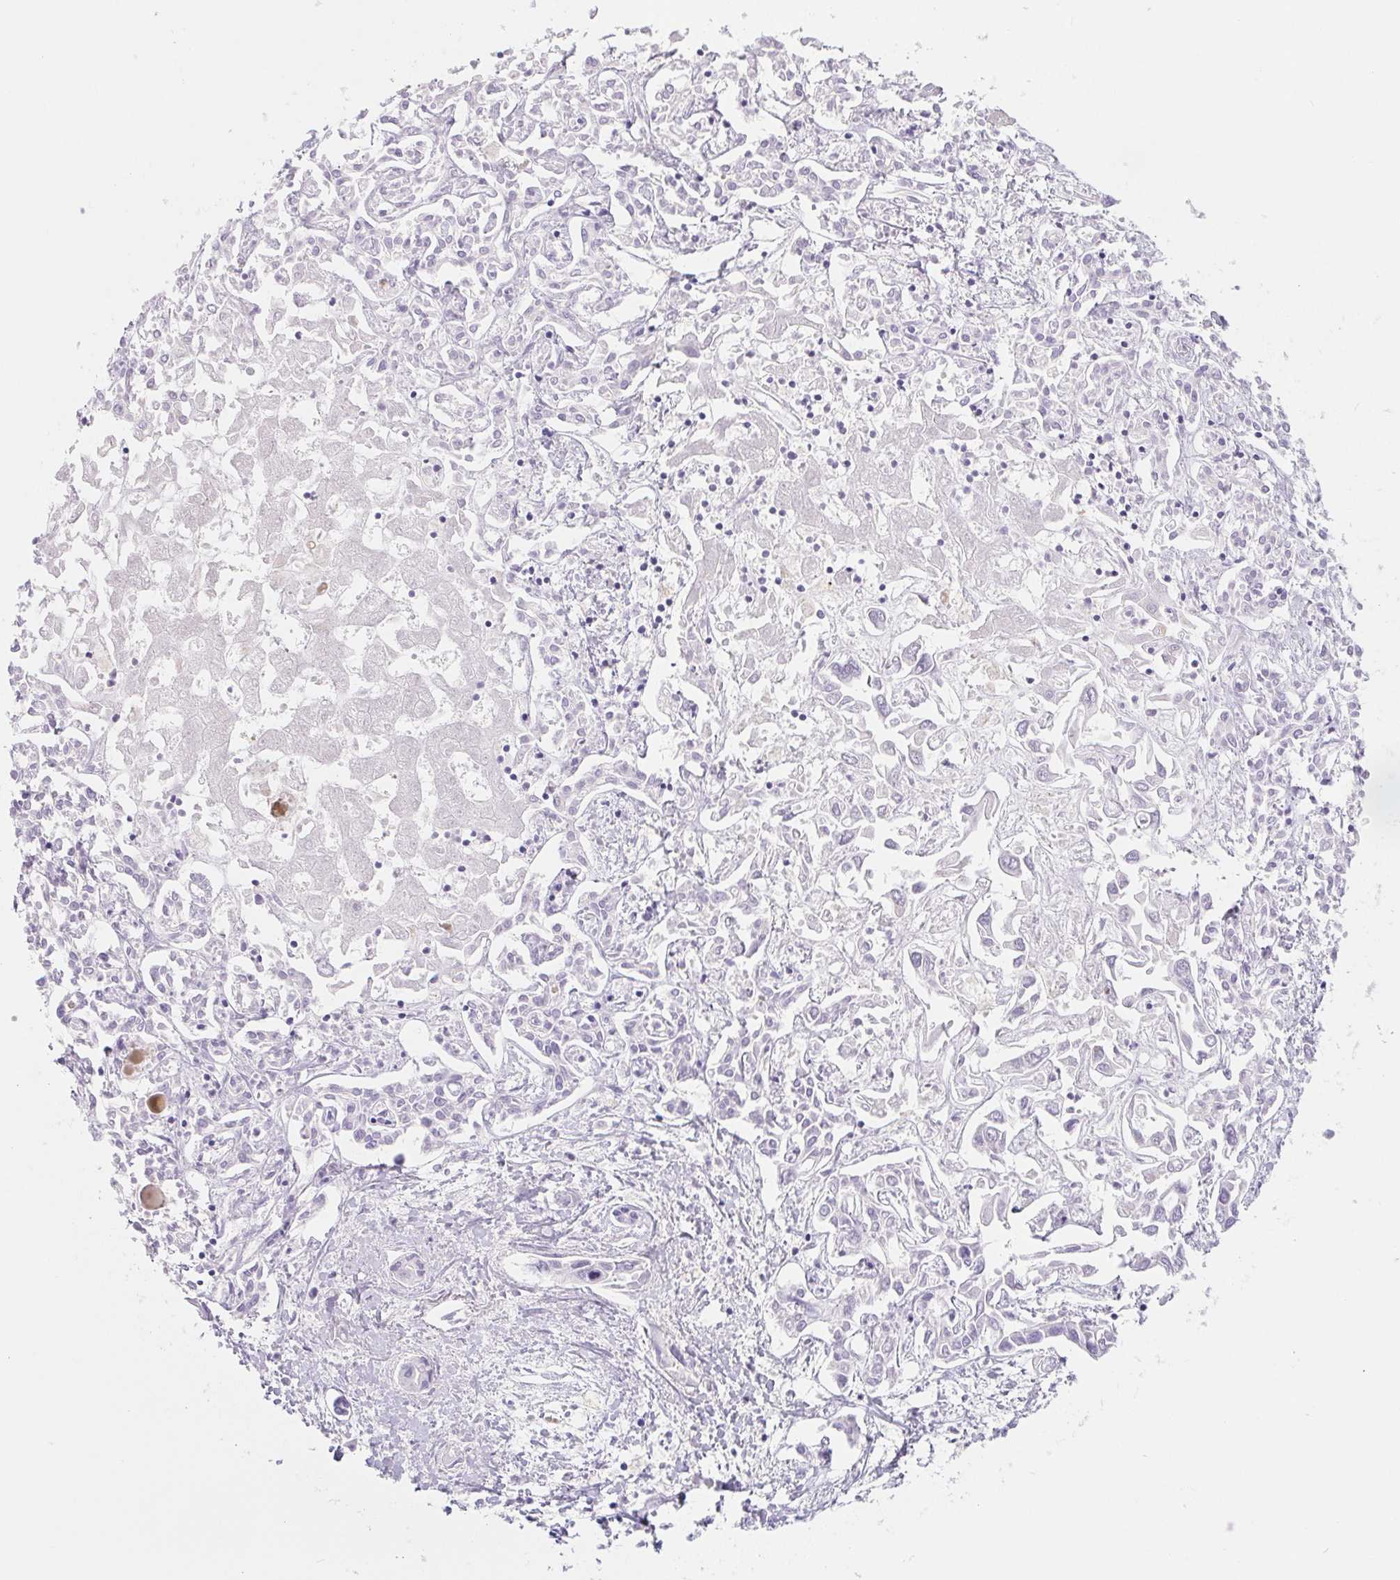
{"staining": {"intensity": "negative", "quantity": "none", "location": "none"}, "tissue": "liver cancer", "cell_type": "Tumor cells", "image_type": "cancer", "snomed": [{"axis": "morphology", "description": "Cholangiocarcinoma"}, {"axis": "topography", "description": "Liver"}], "caption": "IHC micrograph of neoplastic tissue: liver cancer (cholangiocarcinoma) stained with DAB (3,3'-diaminobenzidine) shows no significant protein positivity in tumor cells.", "gene": "PNLIP", "patient": {"sex": "female", "age": 64}}